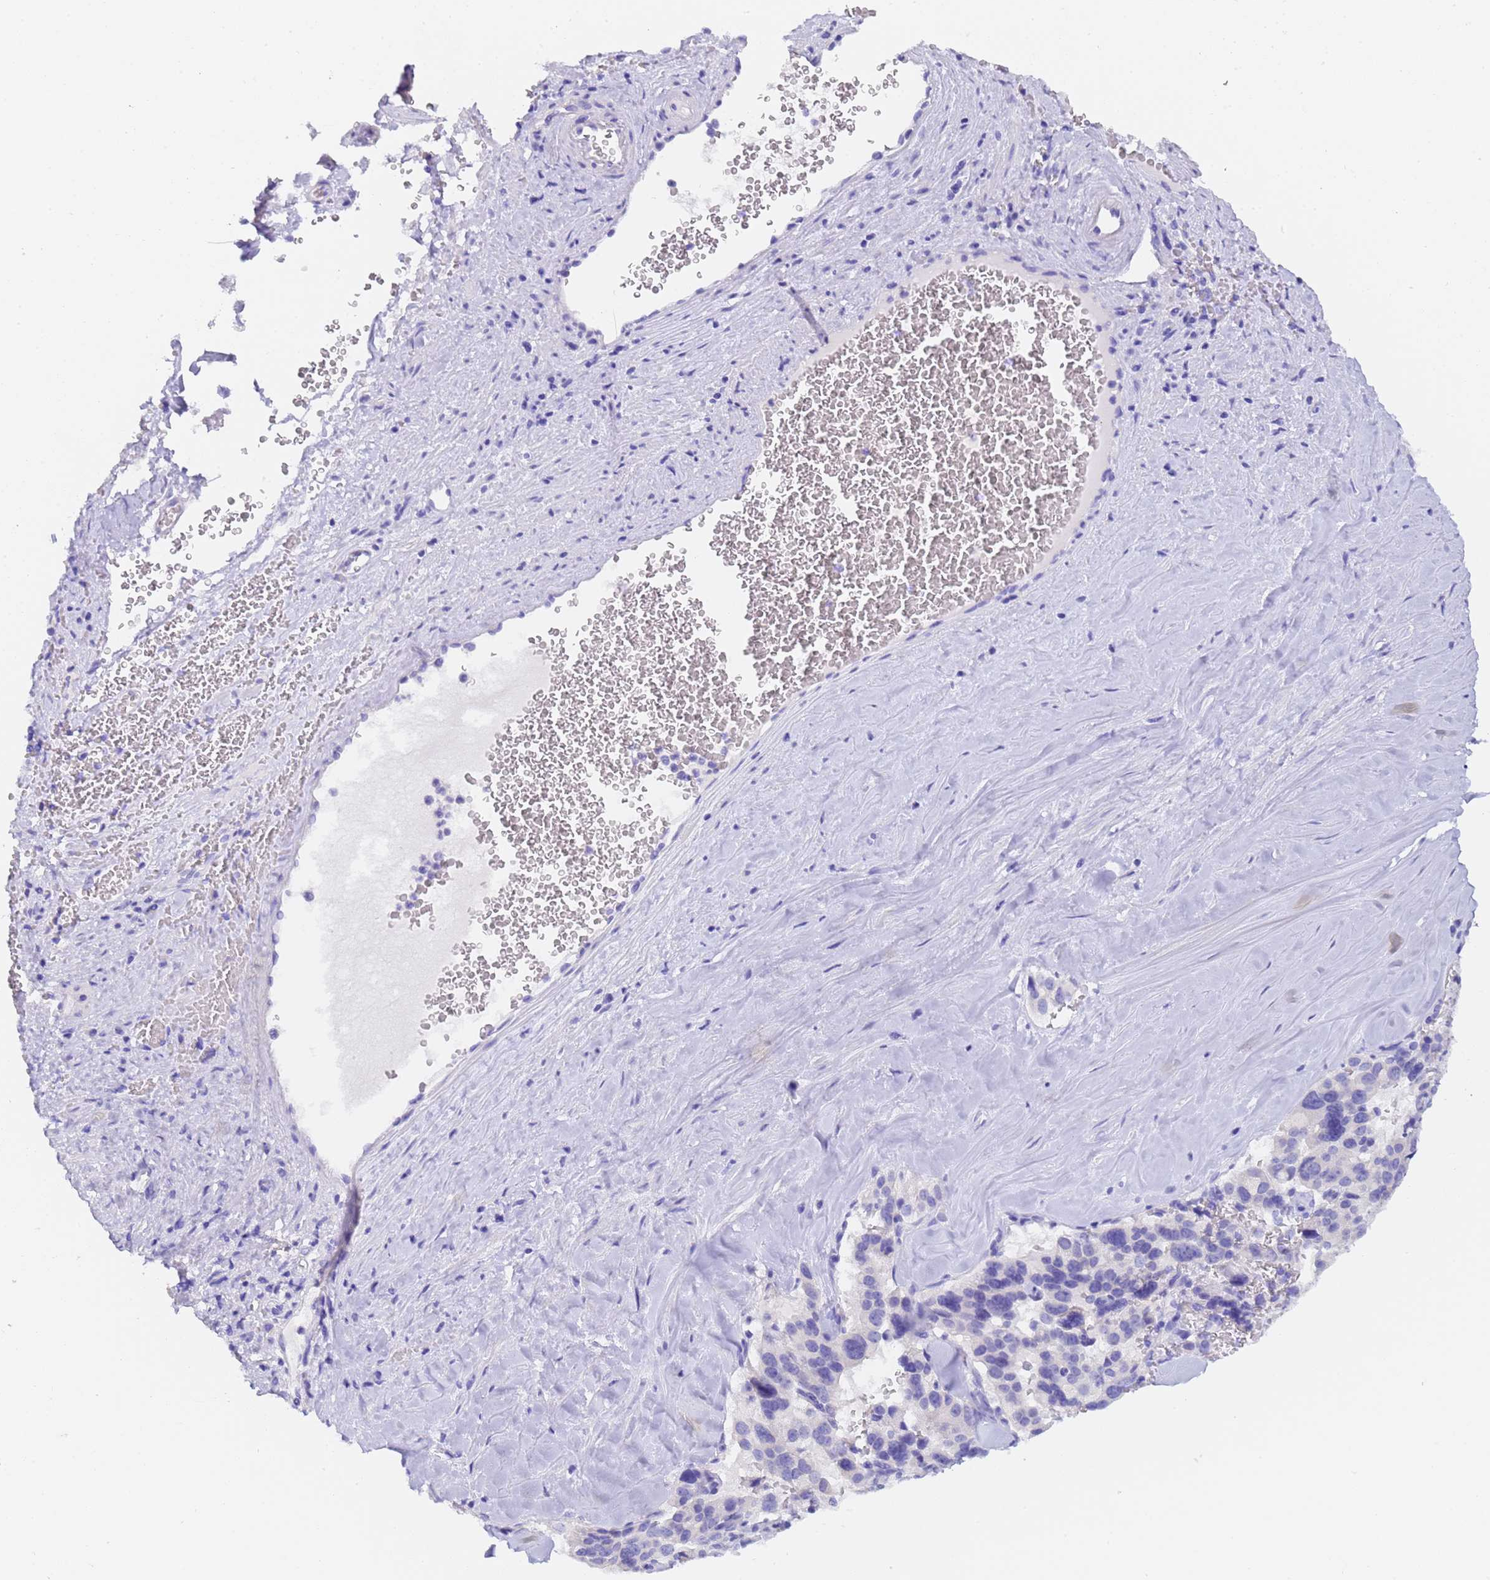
{"staining": {"intensity": "negative", "quantity": "none", "location": "none"}, "tissue": "pancreatic cancer", "cell_type": "Tumor cells", "image_type": "cancer", "snomed": [{"axis": "morphology", "description": "Adenocarcinoma, NOS"}, {"axis": "topography", "description": "Pancreas"}], "caption": "Immunohistochemistry (IHC) histopathology image of neoplastic tissue: human pancreatic cancer stained with DAB exhibits no significant protein positivity in tumor cells.", "gene": "GABRA1", "patient": {"sex": "male", "age": 65}}